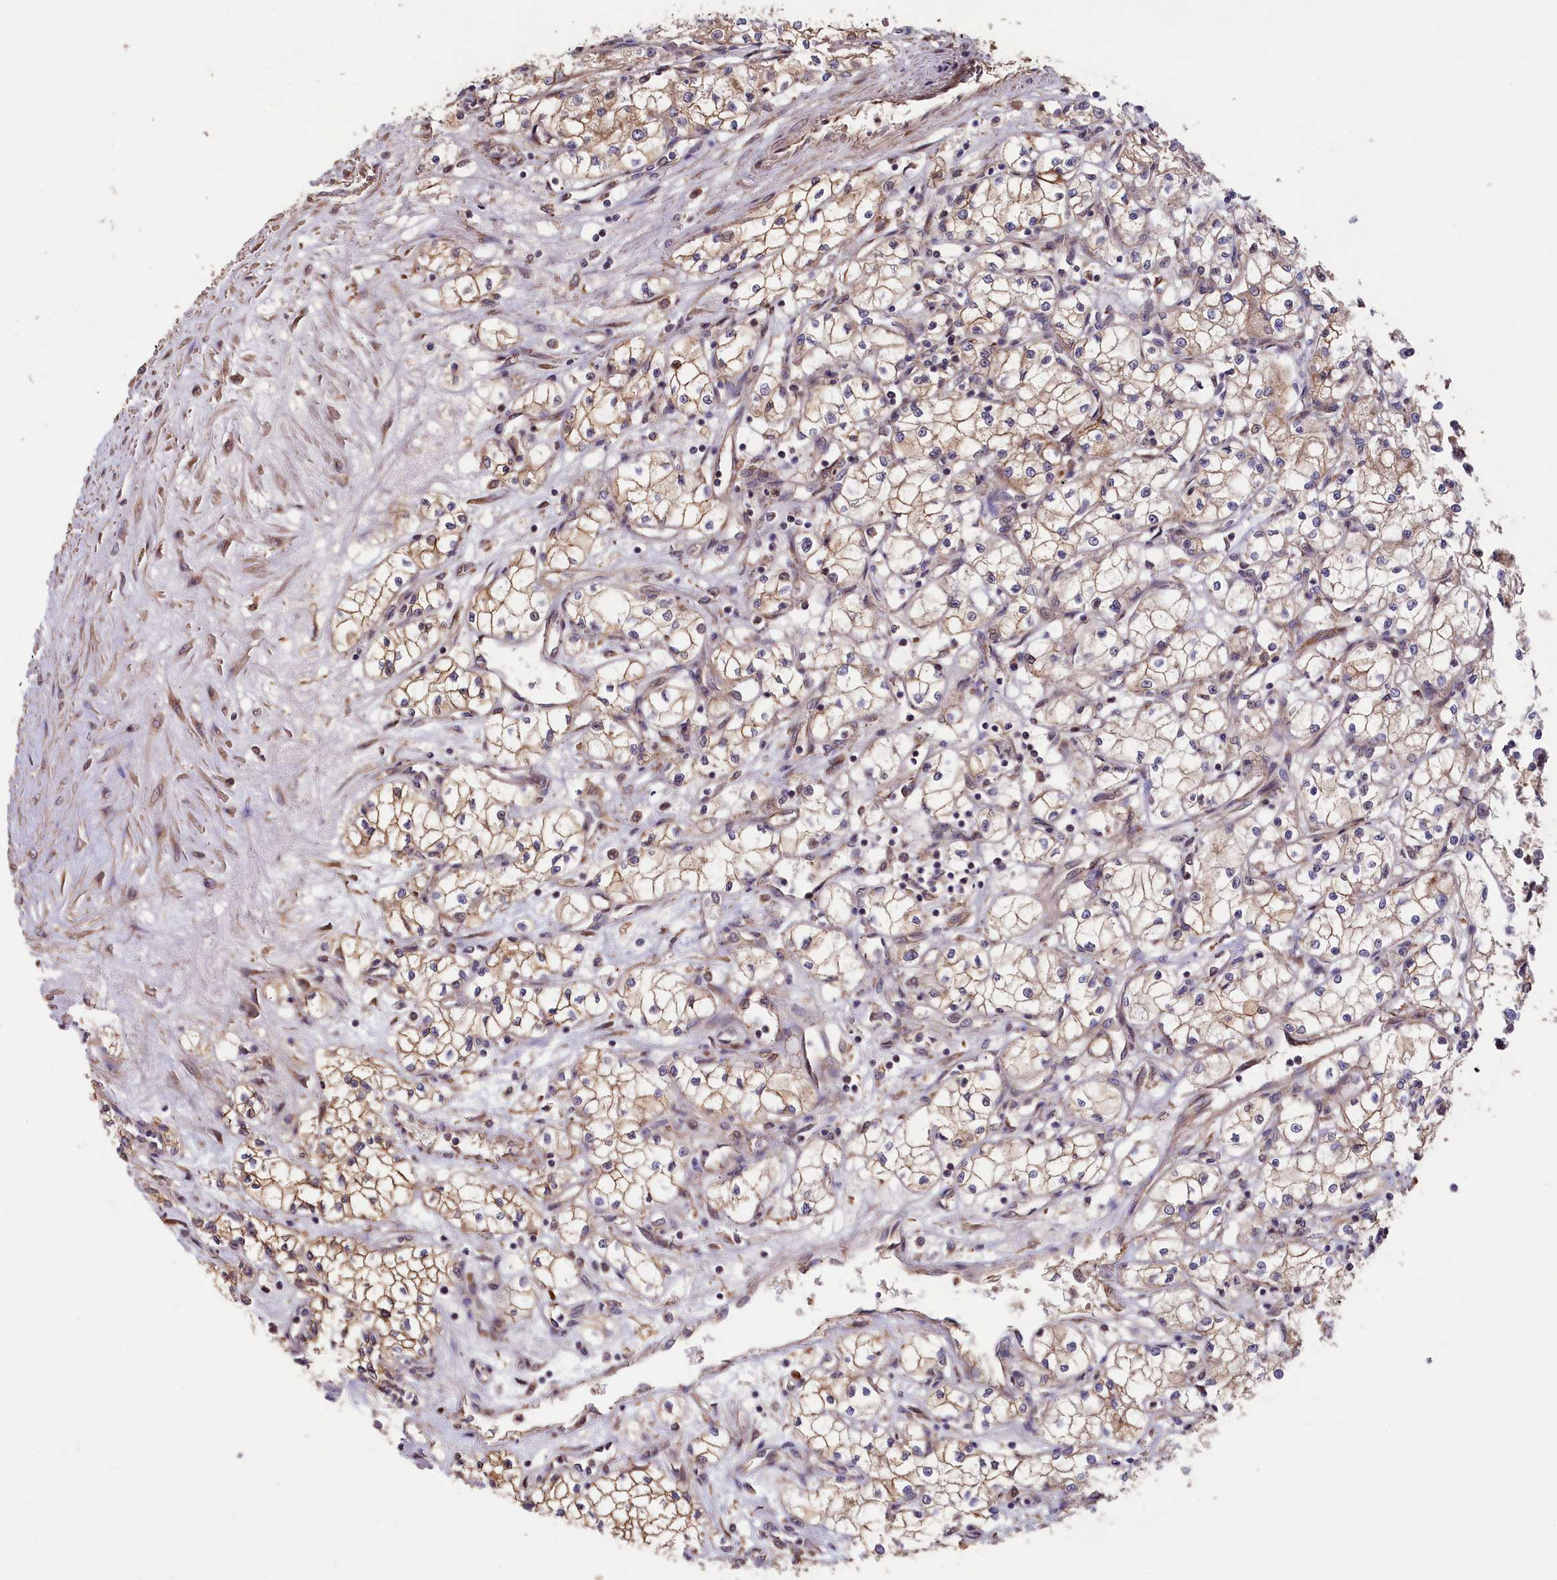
{"staining": {"intensity": "weak", "quantity": ">75%", "location": "cytoplasmic/membranous"}, "tissue": "renal cancer", "cell_type": "Tumor cells", "image_type": "cancer", "snomed": [{"axis": "morphology", "description": "Adenocarcinoma, NOS"}, {"axis": "topography", "description": "Kidney"}], "caption": "Renal cancer stained for a protein (brown) demonstrates weak cytoplasmic/membranous positive staining in approximately >75% of tumor cells.", "gene": "GREB1L", "patient": {"sex": "male", "age": 59}}